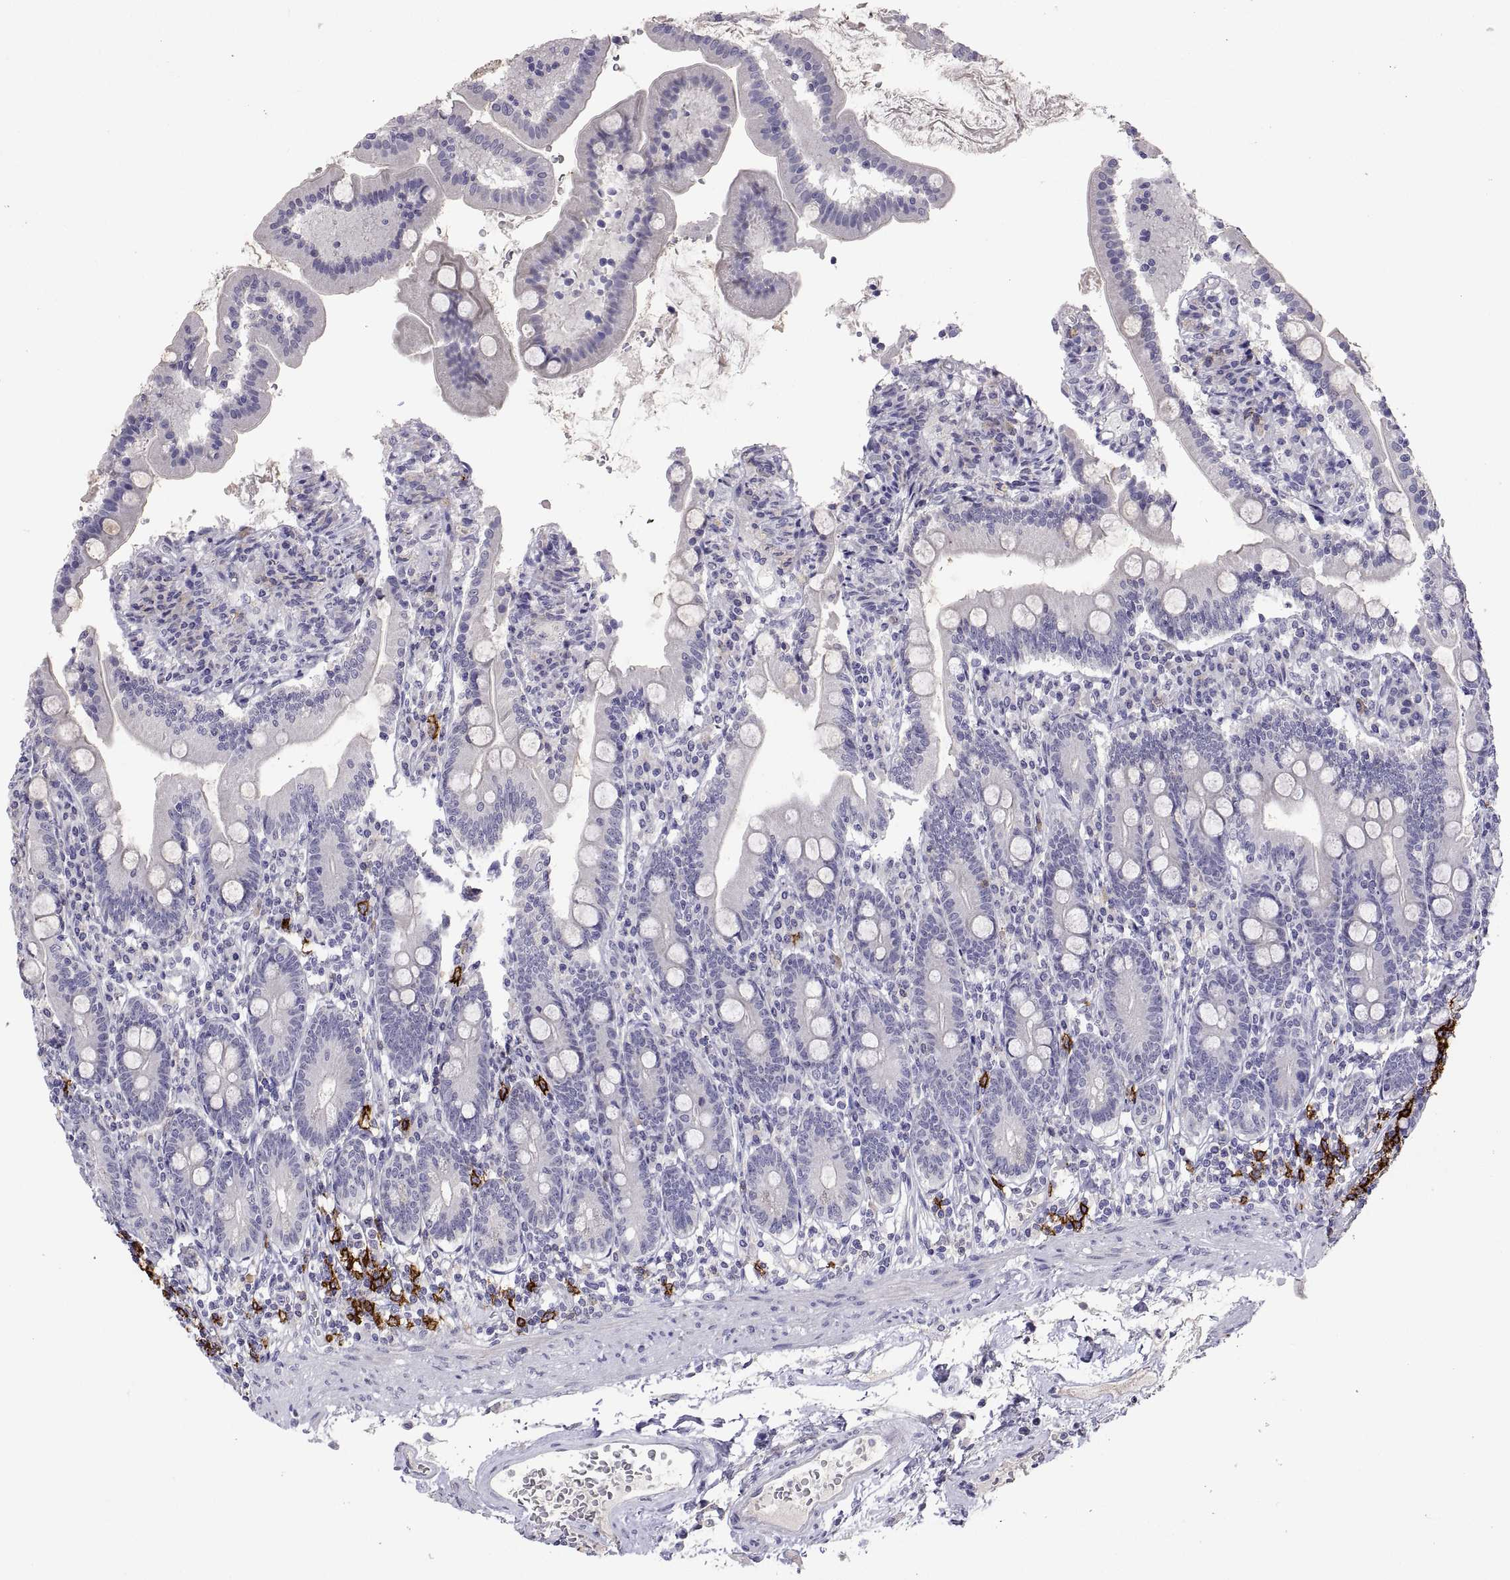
{"staining": {"intensity": "negative", "quantity": "none", "location": "none"}, "tissue": "duodenum", "cell_type": "Glandular cells", "image_type": "normal", "snomed": [{"axis": "morphology", "description": "Normal tissue, NOS"}, {"axis": "topography", "description": "Duodenum"}], "caption": "Duodenum was stained to show a protein in brown. There is no significant positivity in glandular cells. (DAB (3,3'-diaminobenzidine) IHC with hematoxylin counter stain).", "gene": "MS4A1", "patient": {"sex": "female", "age": 67}}